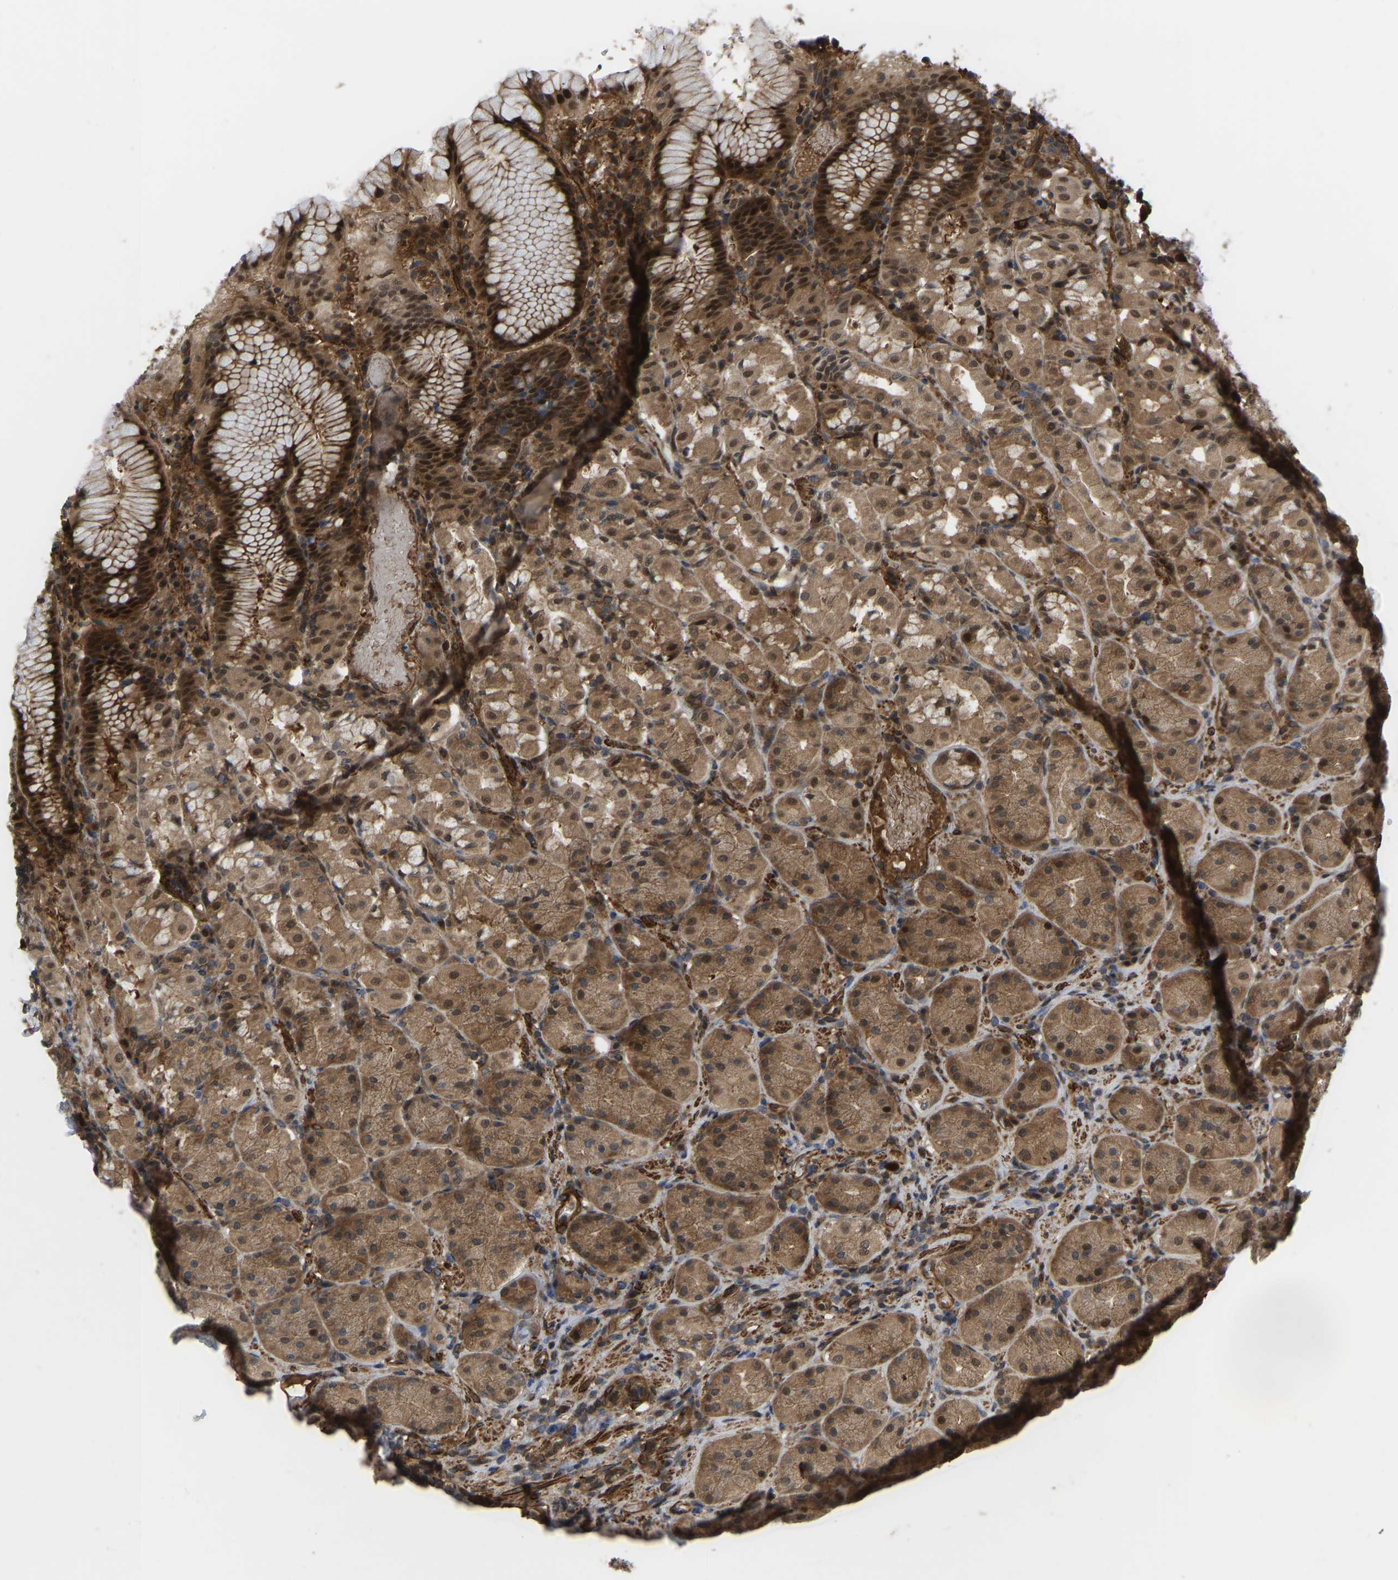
{"staining": {"intensity": "strong", "quantity": ">75%", "location": "cytoplasmic/membranous,nuclear"}, "tissue": "stomach", "cell_type": "Glandular cells", "image_type": "normal", "snomed": [{"axis": "morphology", "description": "Normal tissue, NOS"}, {"axis": "topography", "description": "Stomach"}, {"axis": "topography", "description": "Stomach, lower"}], "caption": "This is a micrograph of immunohistochemistry (IHC) staining of normal stomach, which shows strong expression in the cytoplasmic/membranous,nuclear of glandular cells.", "gene": "CYP7B1", "patient": {"sex": "female", "age": 56}}